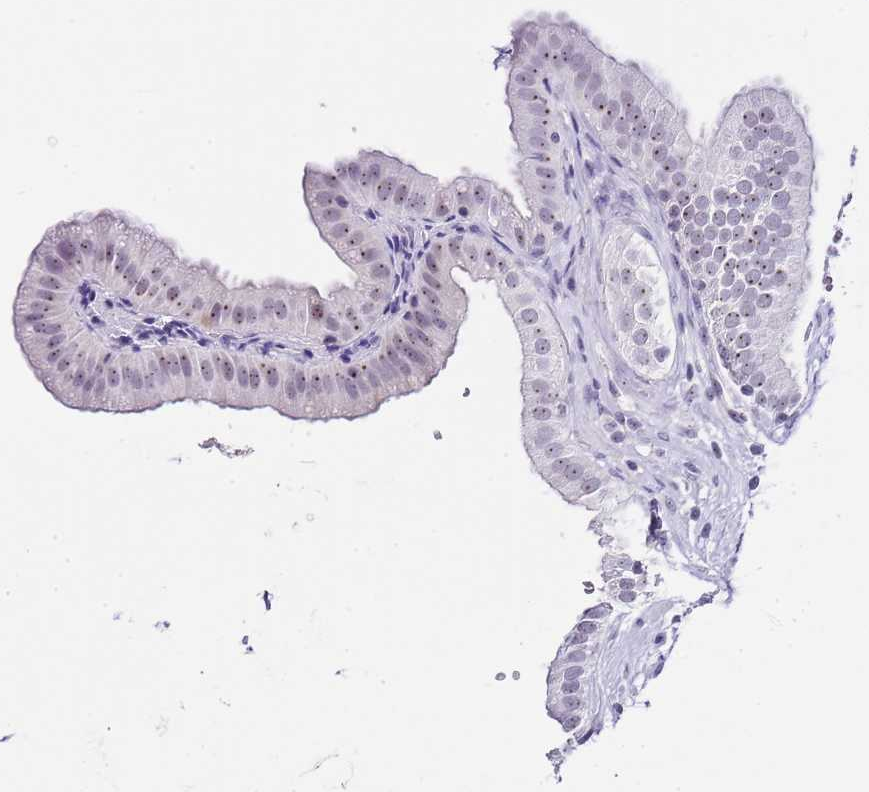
{"staining": {"intensity": "moderate", "quantity": "25%-75%", "location": "nuclear"}, "tissue": "gallbladder", "cell_type": "Glandular cells", "image_type": "normal", "snomed": [{"axis": "morphology", "description": "Normal tissue, NOS"}, {"axis": "topography", "description": "Gallbladder"}], "caption": "Moderate nuclear positivity for a protein is present in approximately 25%-75% of glandular cells of normal gallbladder using immunohistochemistry.", "gene": "NOP56", "patient": {"sex": "female", "age": 61}}